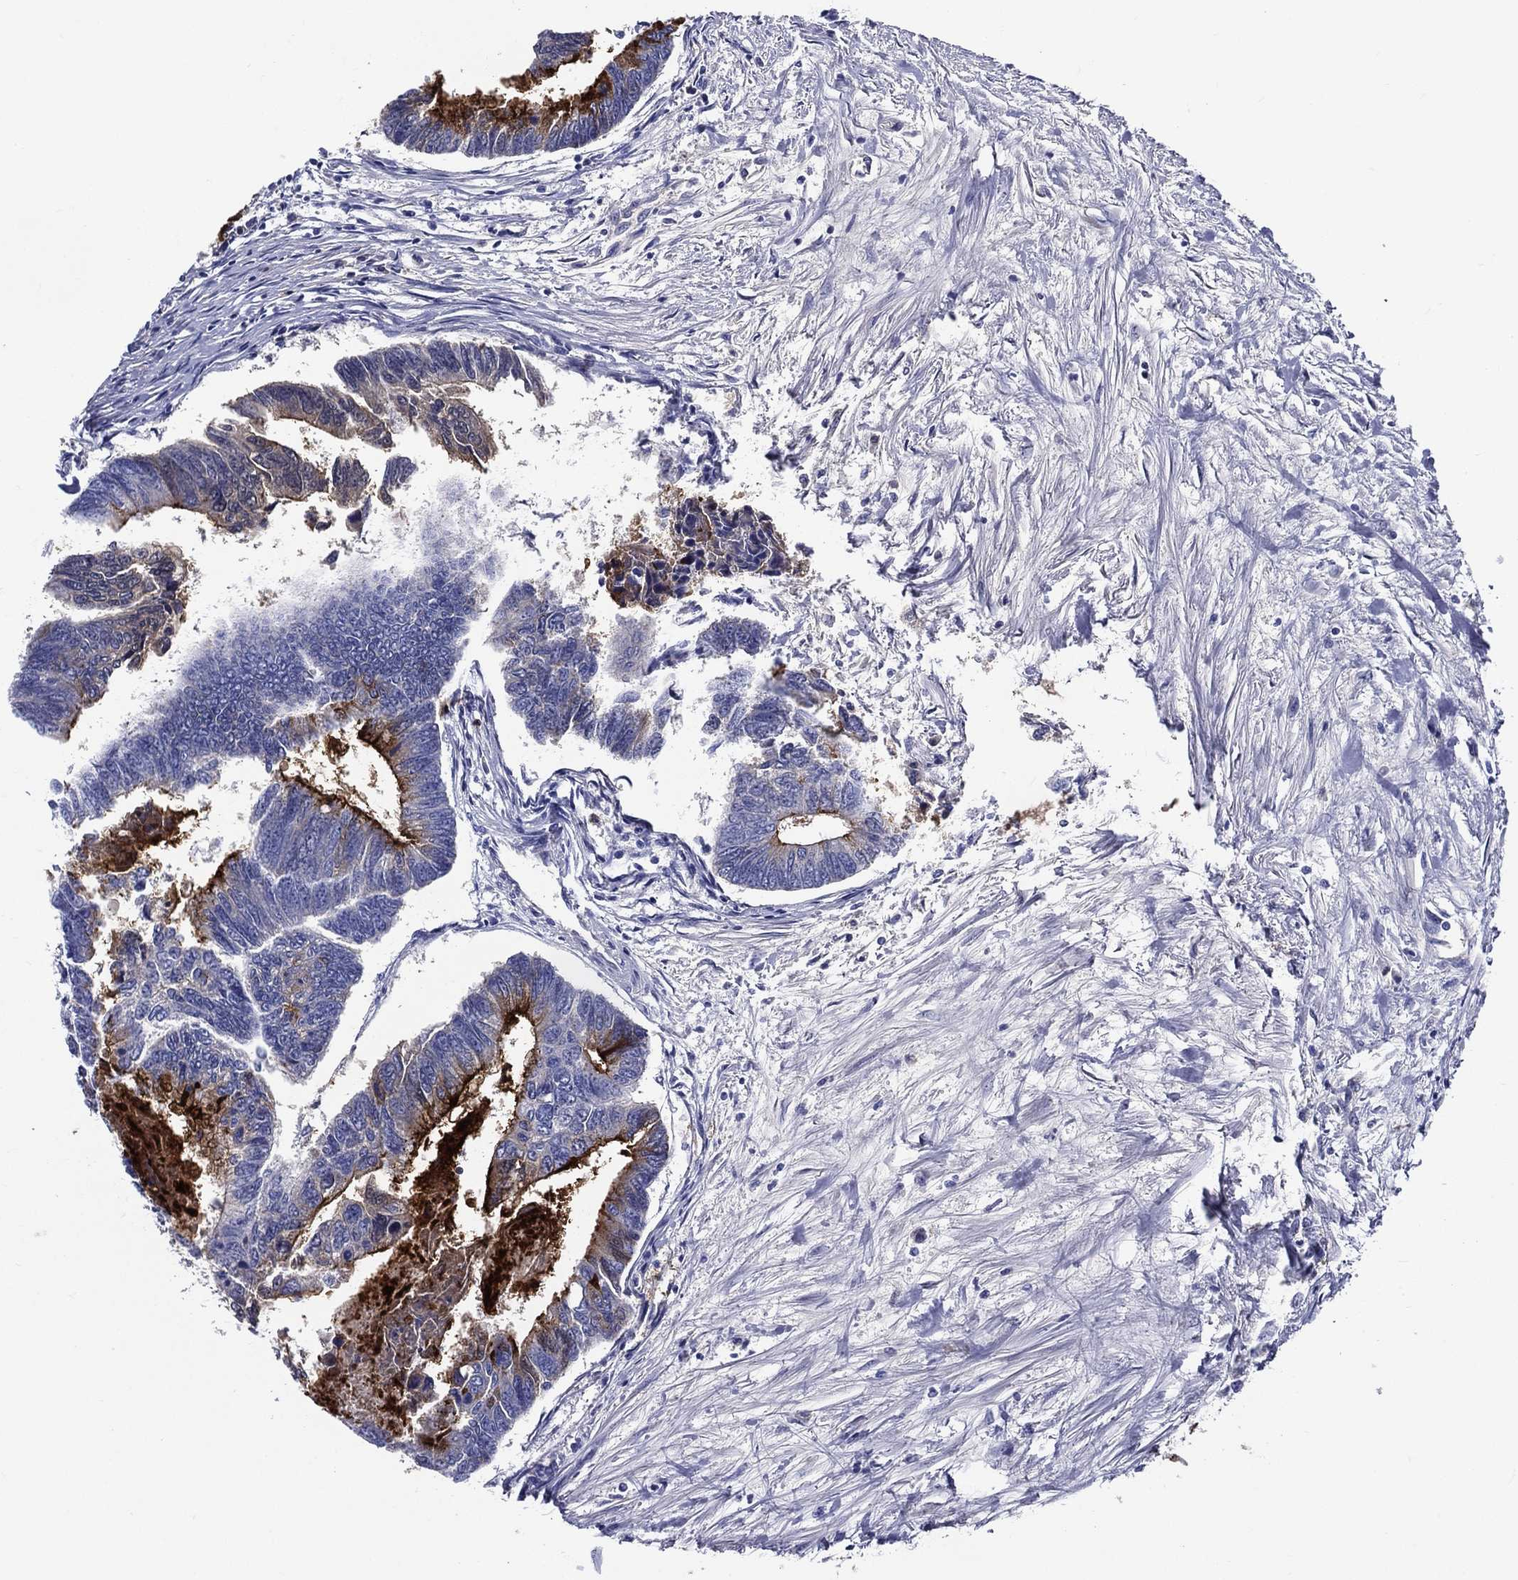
{"staining": {"intensity": "strong", "quantity": "25%-75%", "location": "cytoplasmic/membranous"}, "tissue": "colorectal cancer", "cell_type": "Tumor cells", "image_type": "cancer", "snomed": [{"axis": "morphology", "description": "Adenocarcinoma, NOS"}, {"axis": "topography", "description": "Colon"}], "caption": "Immunohistochemical staining of human colorectal adenocarcinoma shows high levels of strong cytoplasmic/membranous expression in about 25%-75% of tumor cells. The staining is performed using DAB (3,3'-diaminobenzidine) brown chromogen to label protein expression. The nuclei are counter-stained blue using hematoxylin.", "gene": "ACE2", "patient": {"sex": "female", "age": 65}}